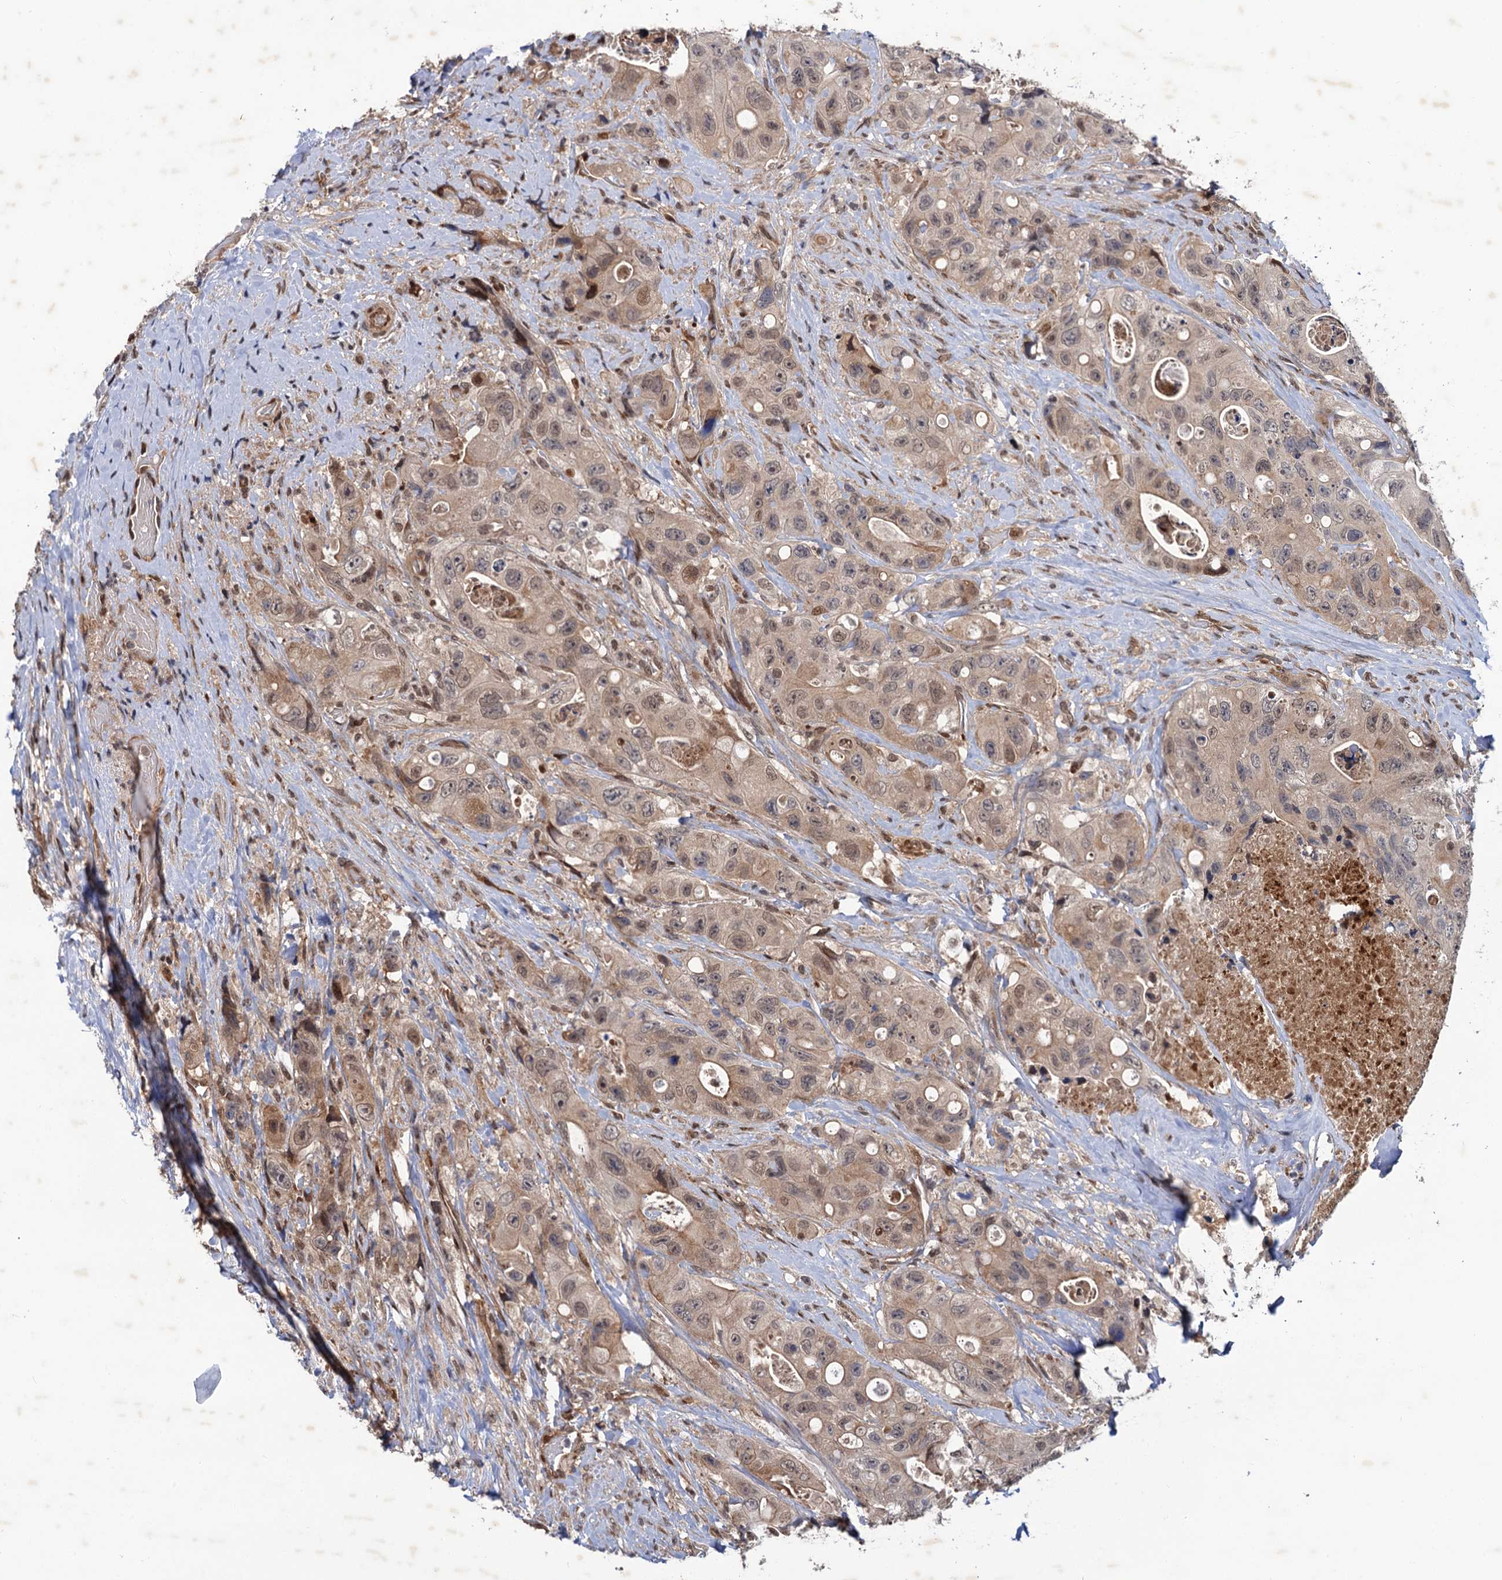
{"staining": {"intensity": "weak", "quantity": ">75%", "location": "cytoplasmic/membranous,nuclear"}, "tissue": "colorectal cancer", "cell_type": "Tumor cells", "image_type": "cancer", "snomed": [{"axis": "morphology", "description": "Adenocarcinoma, NOS"}, {"axis": "topography", "description": "Colon"}], "caption": "Colorectal cancer (adenocarcinoma) tissue exhibits weak cytoplasmic/membranous and nuclear staining in approximately >75% of tumor cells, visualized by immunohistochemistry. (DAB (3,3'-diaminobenzidine) IHC with brightfield microscopy, high magnification).", "gene": "CDC23", "patient": {"sex": "female", "age": 46}}